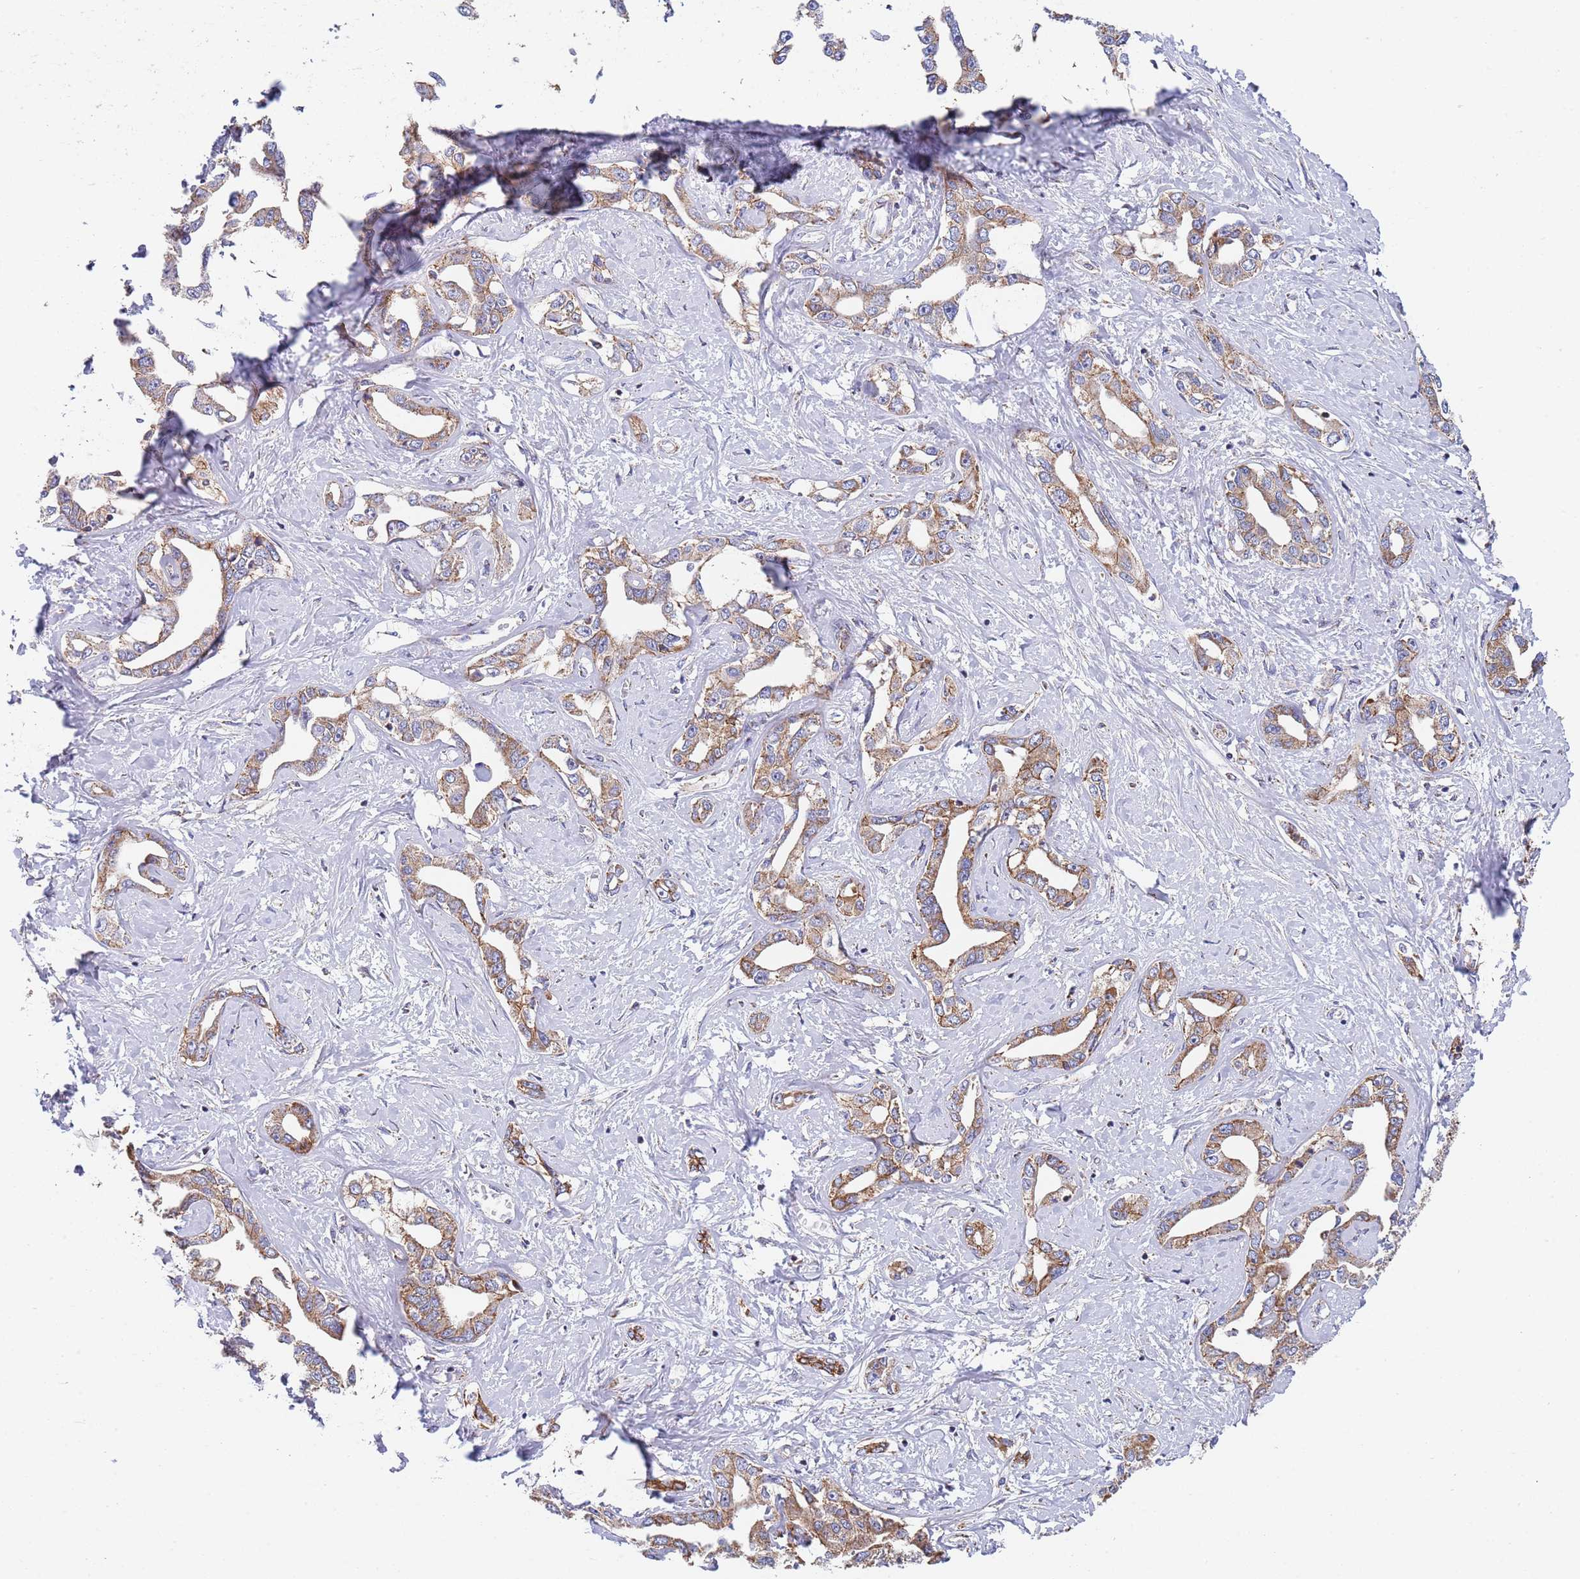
{"staining": {"intensity": "moderate", "quantity": ">75%", "location": "cytoplasmic/membranous"}, "tissue": "liver cancer", "cell_type": "Tumor cells", "image_type": "cancer", "snomed": [{"axis": "morphology", "description": "Cholangiocarcinoma"}, {"axis": "topography", "description": "Liver"}], "caption": "A medium amount of moderate cytoplasmic/membranous positivity is identified in about >75% of tumor cells in cholangiocarcinoma (liver) tissue.", "gene": "PWWP3A", "patient": {"sex": "male", "age": 59}}